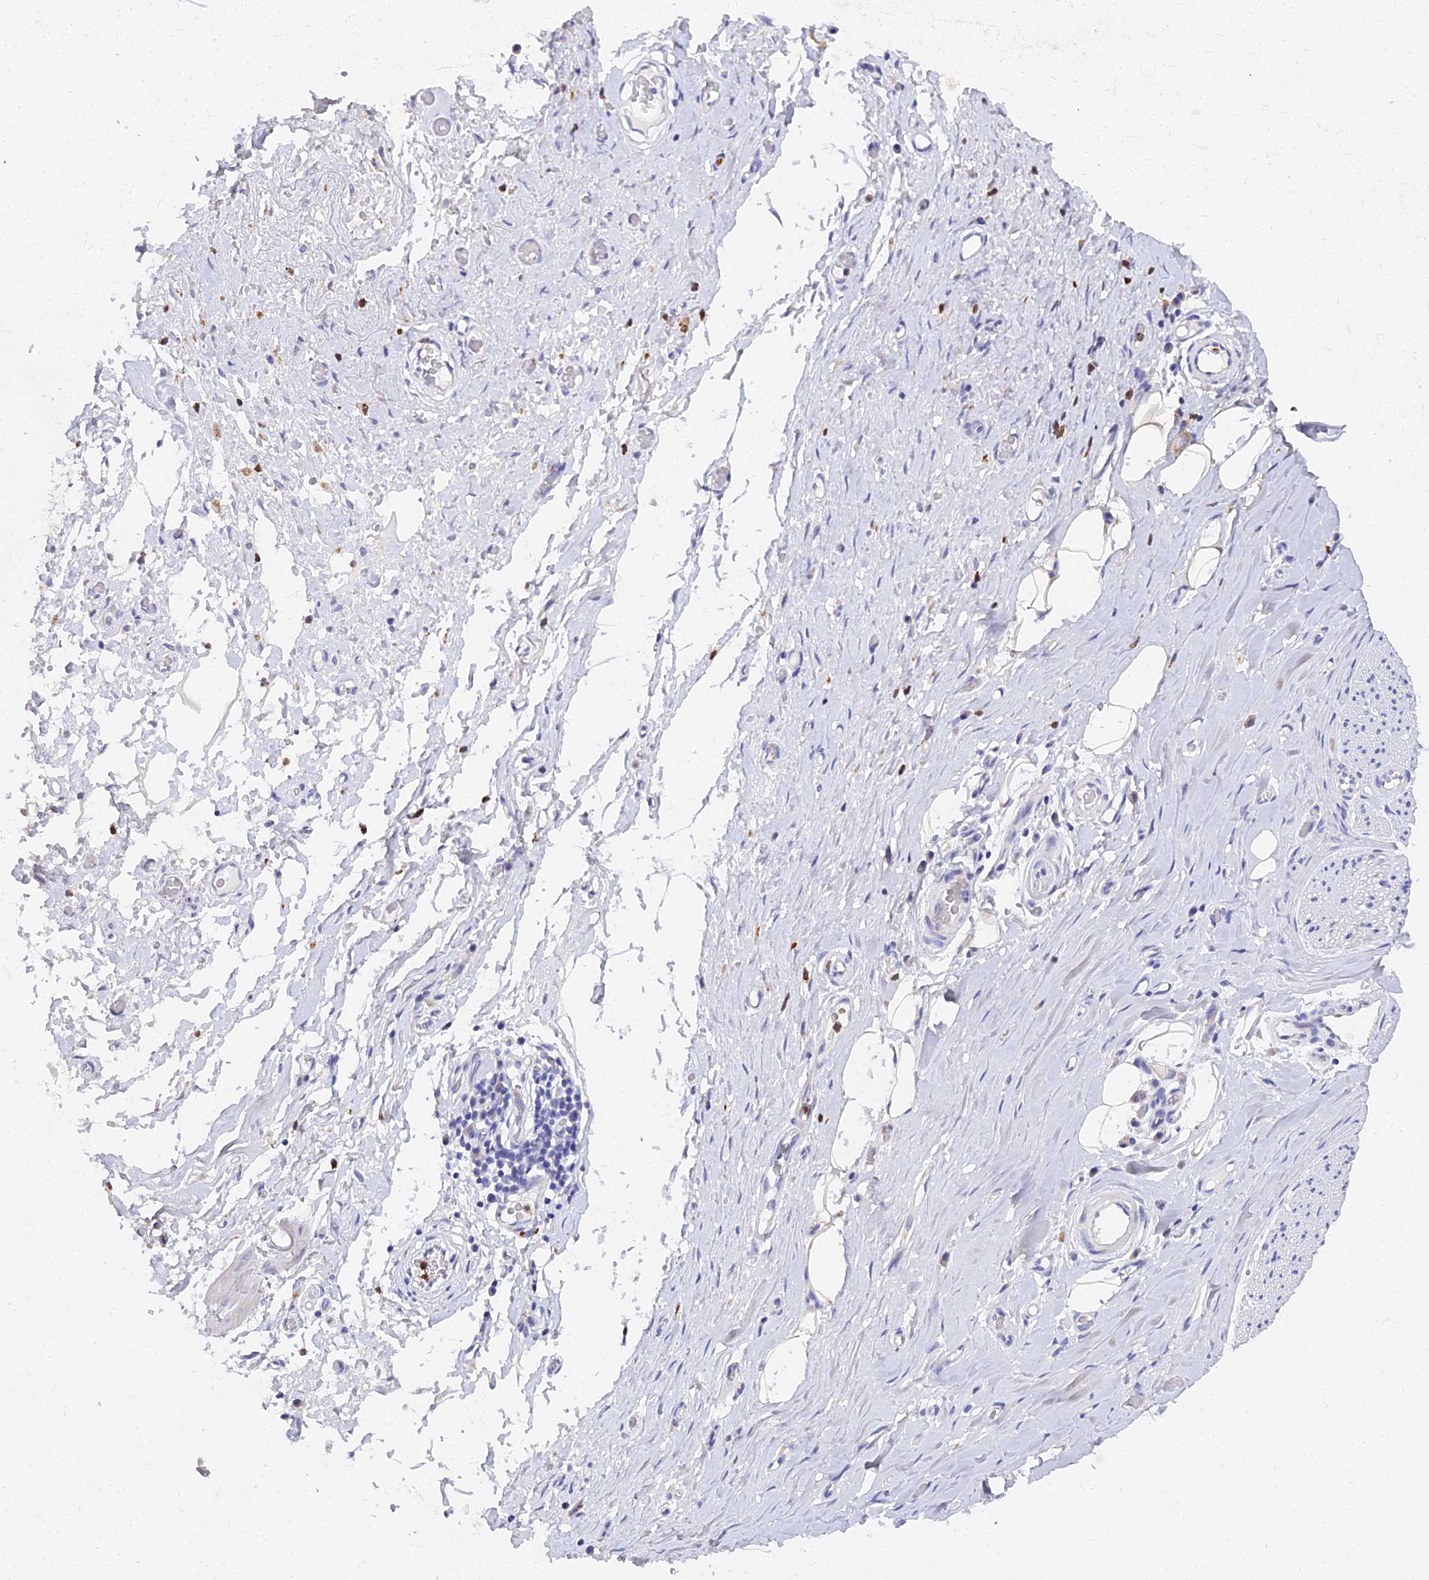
{"staining": {"intensity": "negative", "quantity": "none", "location": "none"}, "tissue": "adipose tissue", "cell_type": "Adipocytes", "image_type": "normal", "snomed": [{"axis": "morphology", "description": "Normal tissue, NOS"}, {"axis": "morphology", "description": "Adenocarcinoma, NOS"}, {"axis": "topography", "description": "Esophagus"}, {"axis": "topography", "description": "Stomach, upper"}, {"axis": "topography", "description": "Peripheral nerve tissue"}], "caption": "Adipose tissue stained for a protein using IHC exhibits no staining adipocytes.", "gene": "VWC2L", "patient": {"sex": "male", "age": 62}}